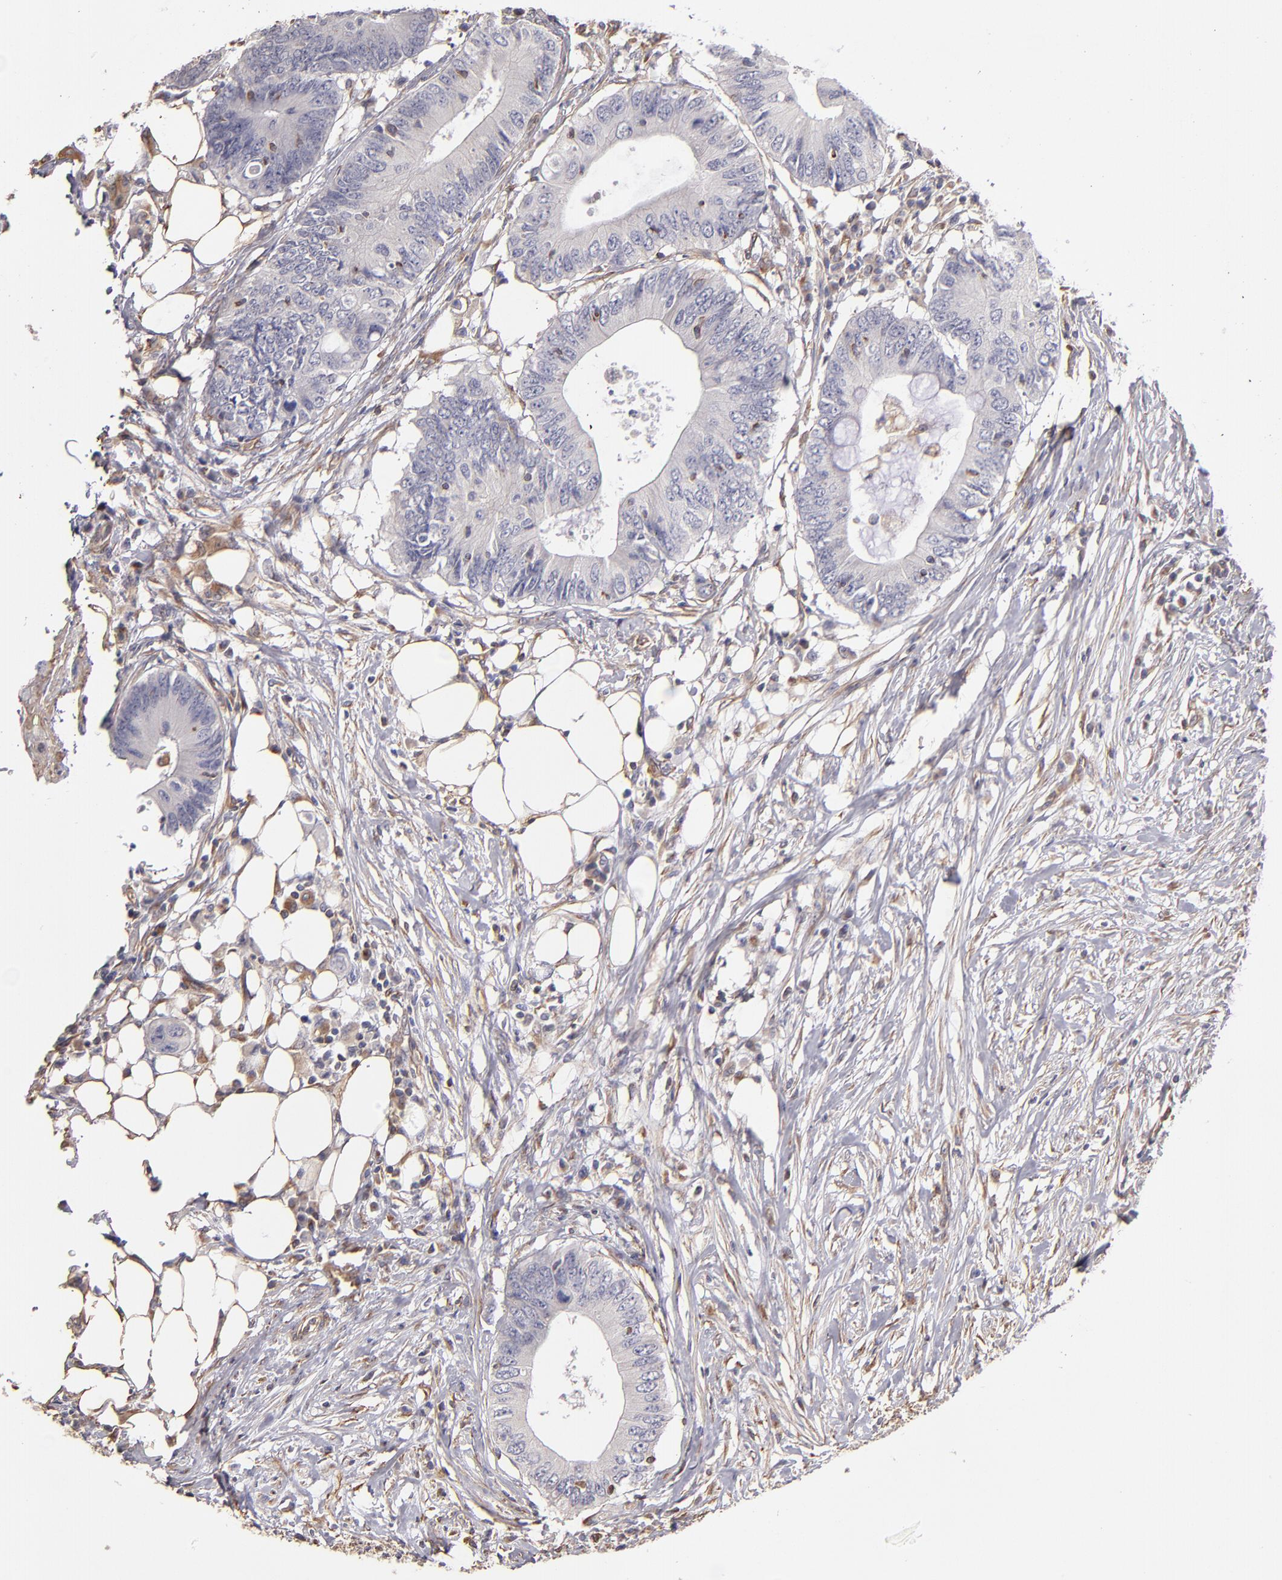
{"staining": {"intensity": "negative", "quantity": "none", "location": "none"}, "tissue": "colorectal cancer", "cell_type": "Tumor cells", "image_type": "cancer", "snomed": [{"axis": "morphology", "description": "Adenocarcinoma, NOS"}, {"axis": "topography", "description": "Colon"}], "caption": "This histopathology image is of adenocarcinoma (colorectal) stained with immunohistochemistry to label a protein in brown with the nuclei are counter-stained blue. There is no expression in tumor cells. (Stains: DAB immunohistochemistry (IHC) with hematoxylin counter stain, Microscopy: brightfield microscopy at high magnification).", "gene": "ABCC1", "patient": {"sex": "male", "age": 71}}